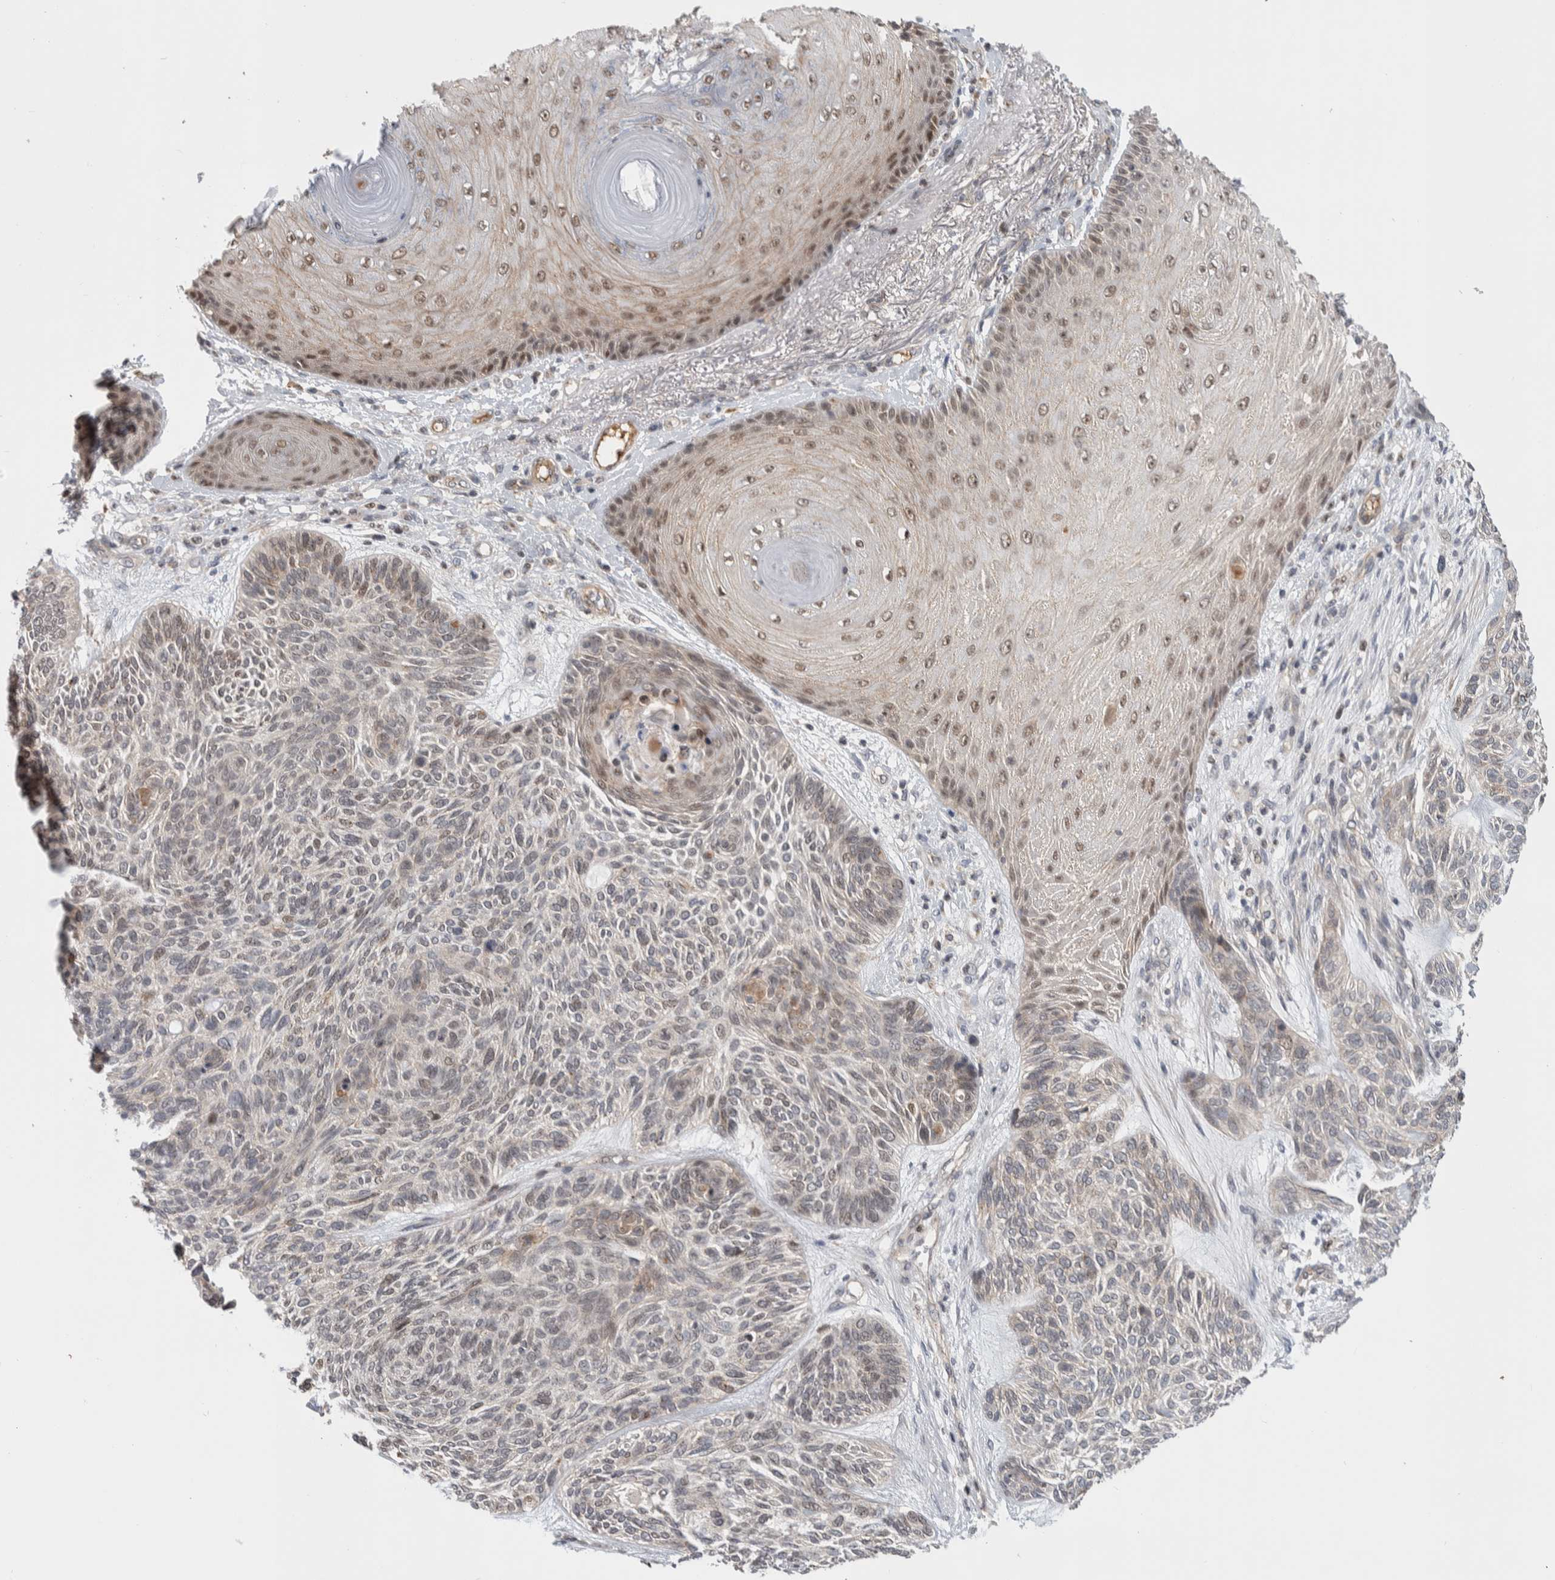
{"staining": {"intensity": "weak", "quantity": "<25%", "location": "nuclear"}, "tissue": "skin cancer", "cell_type": "Tumor cells", "image_type": "cancer", "snomed": [{"axis": "morphology", "description": "Basal cell carcinoma"}, {"axis": "topography", "description": "Skin"}], "caption": "Protein analysis of skin cancer shows no significant expression in tumor cells.", "gene": "MSL1", "patient": {"sex": "male", "age": 55}}